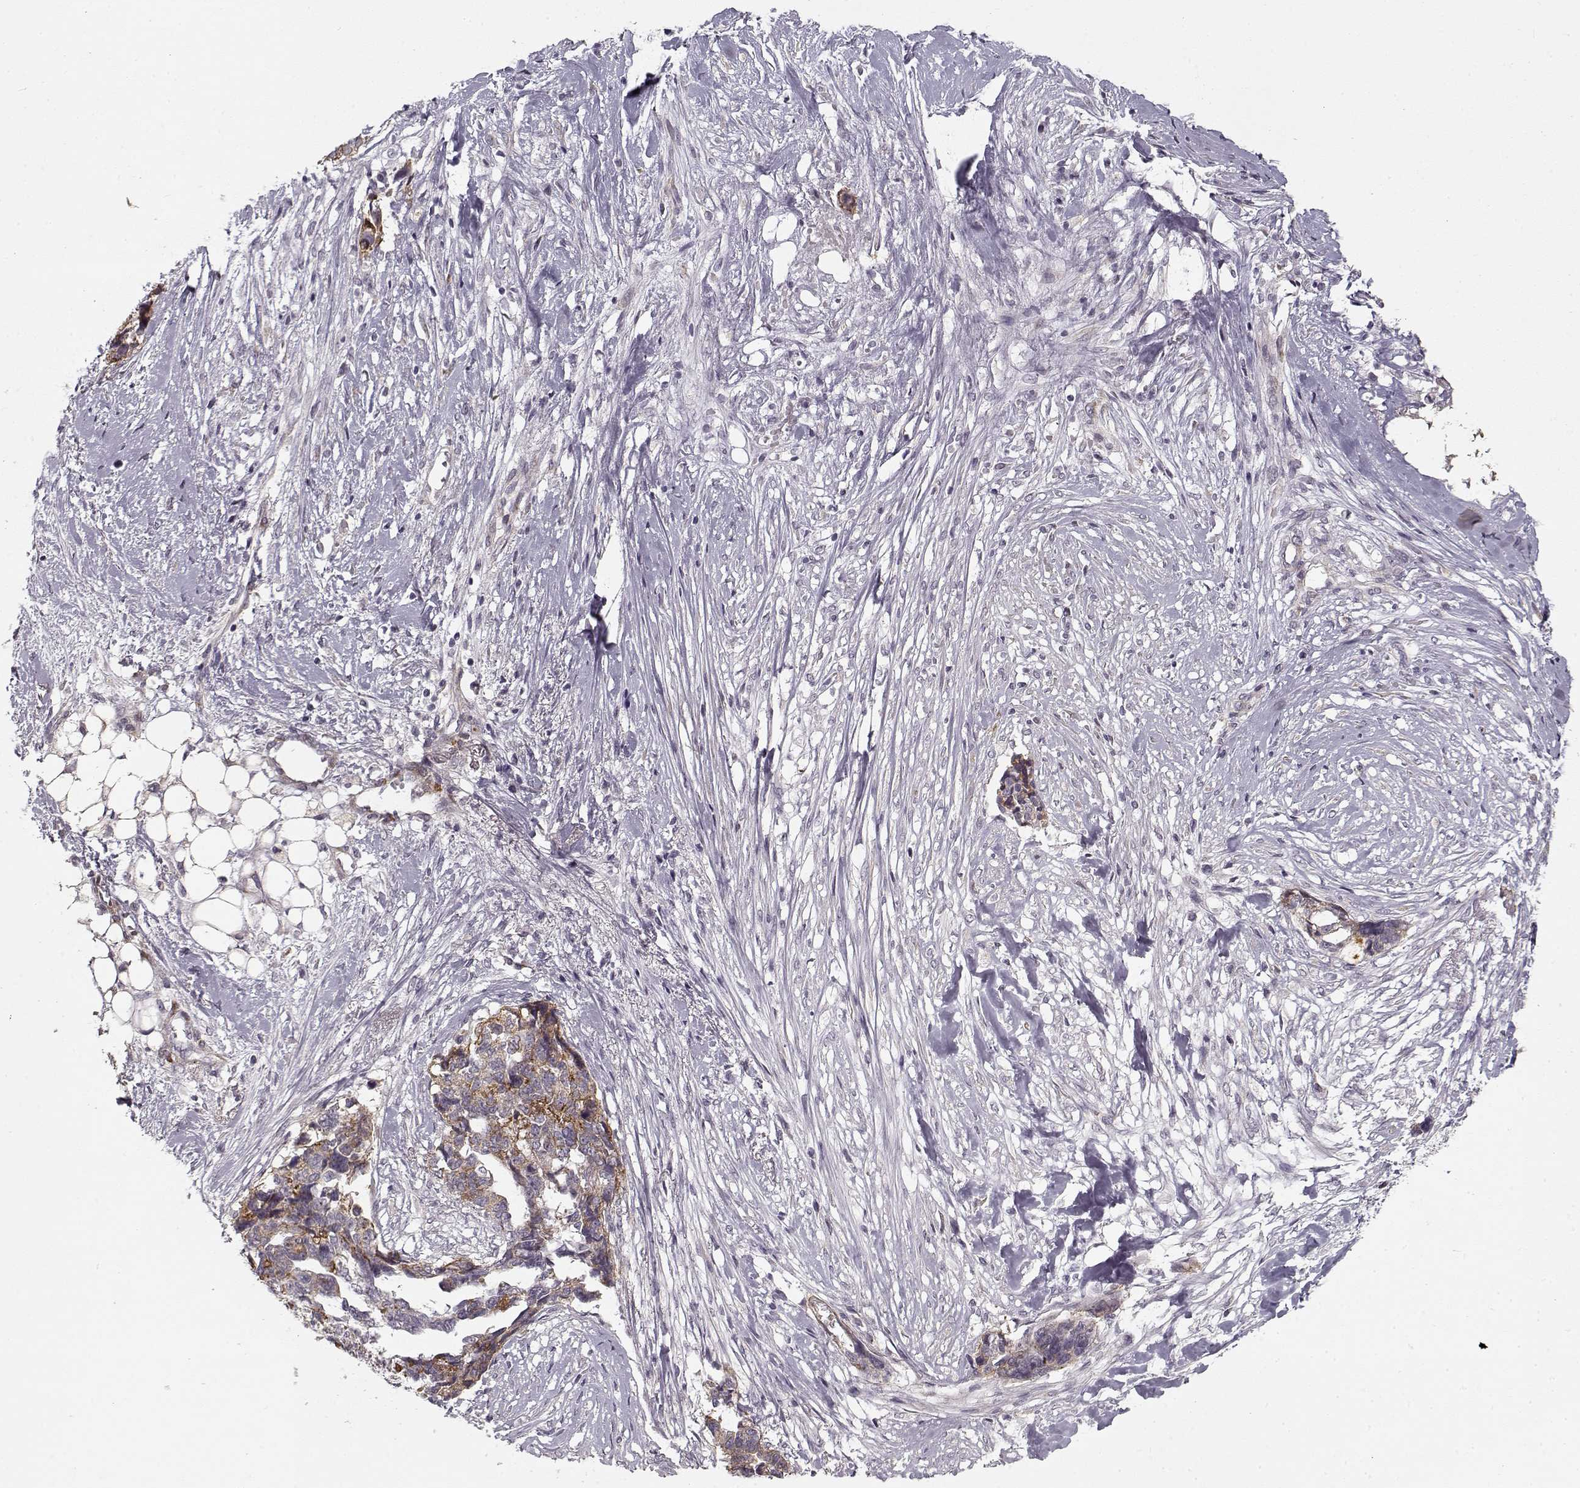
{"staining": {"intensity": "moderate", "quantity": ">75%", "location": "cytoplasmic/membranous"}, "tissue": "ovarian cancer", "cell_type": "Tumor cells", "image_type": "cancer", "snomed": [{"axis": "morphology", "description": "Cystadenocarcinoma, serous, NOS"}, {"axis": "topography", "description": "Ovary"}], "caption": "Ovarian serous cystadenocarcinoma stained for a protein displays moderate cytoplasmic/membranous positivity in tumor cells. (DAB IHC, brown staining for protein, blue staining for nuclei).", "gene": "LAMB2", "patient": {"sex": "female", "age": 69}}